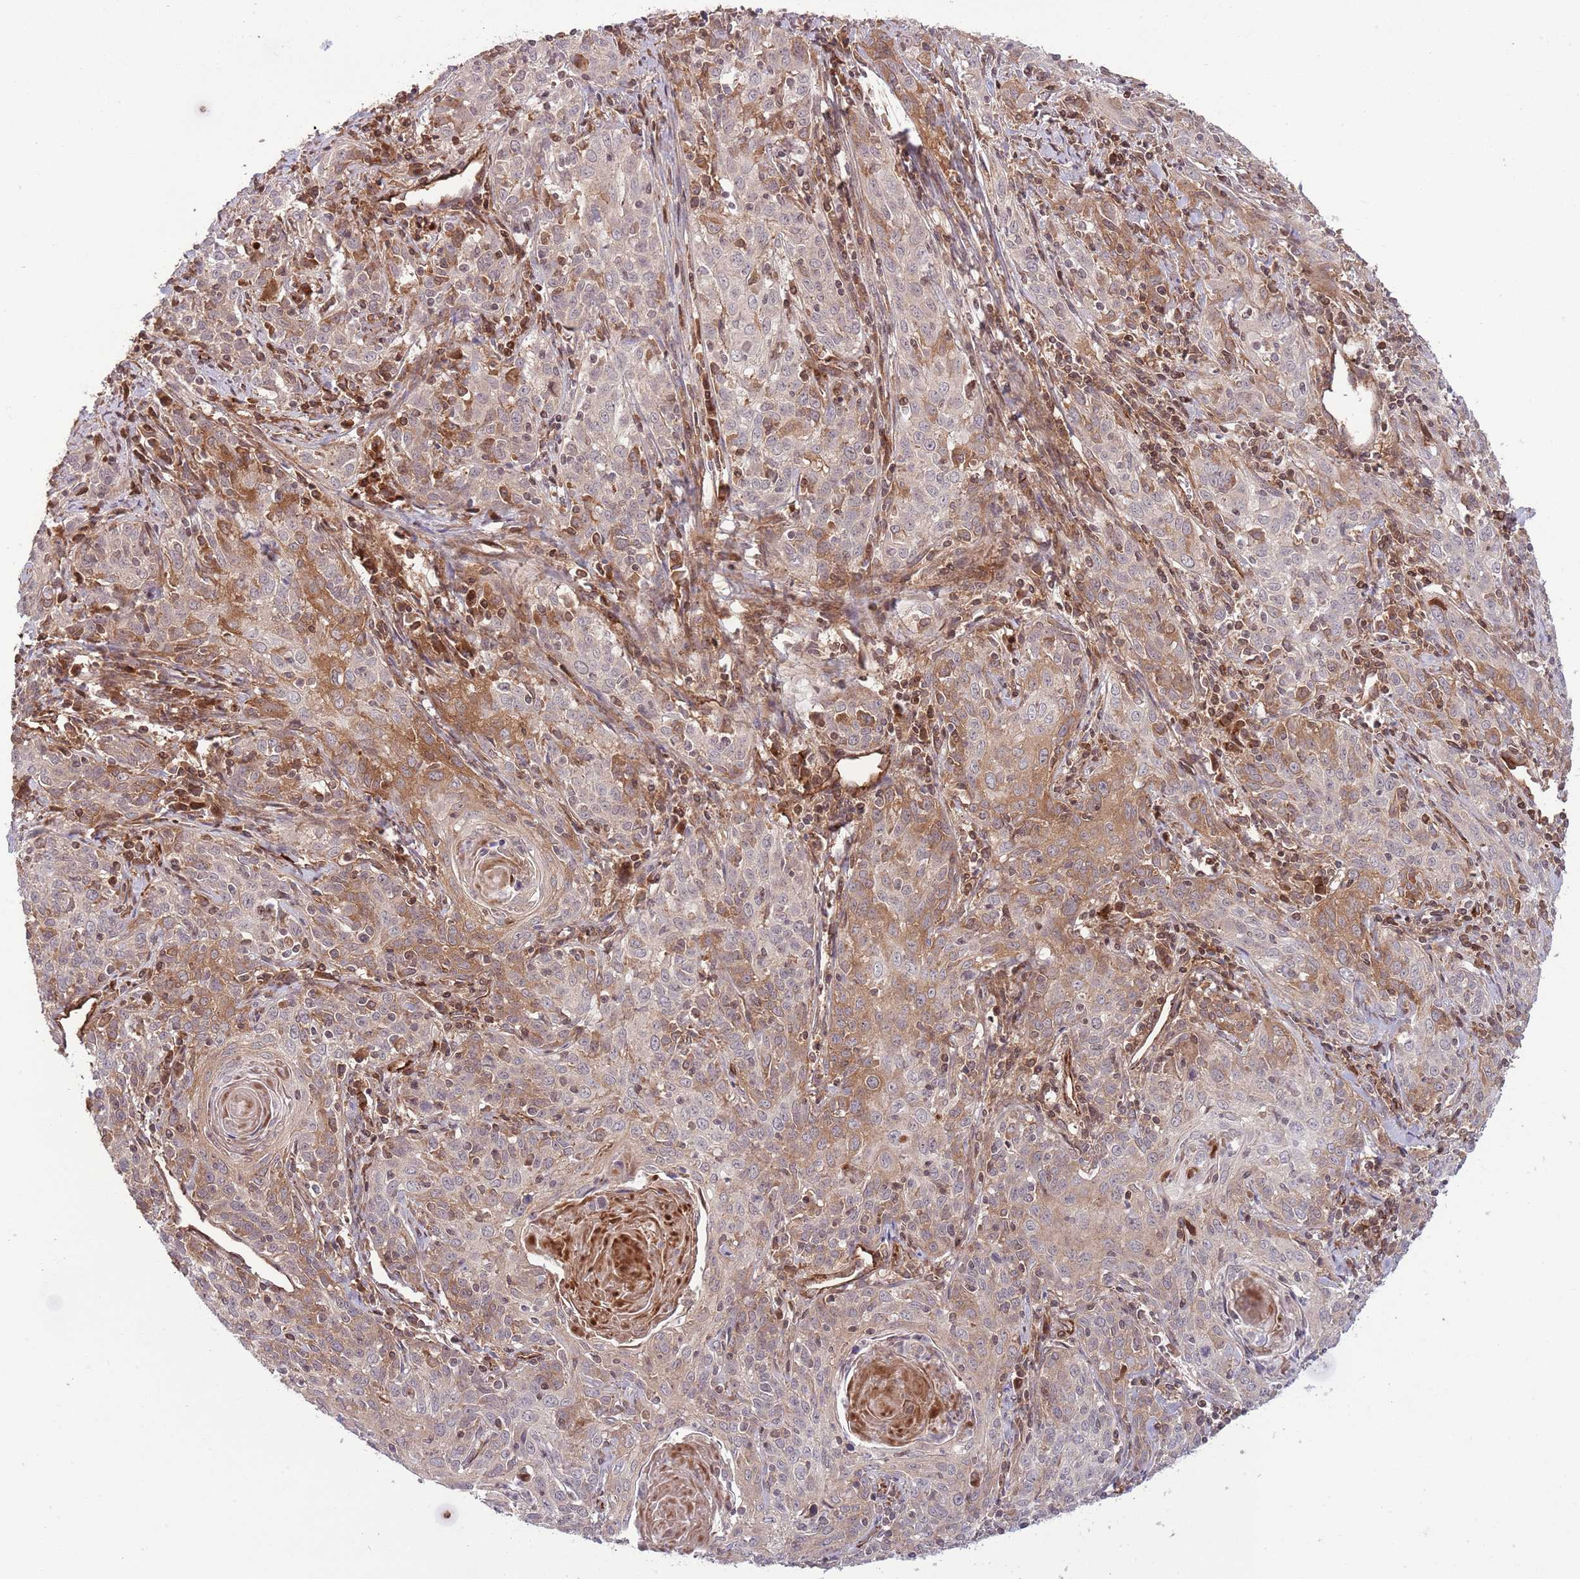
{"staining": {"intensity": "moderate", "quantity": "25%-75%", "location": "cytoplasmic/membranous"}, "tissue": "cervical cancer", "cell_type": "Tumor cells", "image_type": "cancer", "snomed": [{"axis": "morphology", "description": "Squamous cell carcinoma, NOS"}, {"axis": "topography", "description": "Cervix"}], "caption": "Immunohistochemistry (IHC) image of cervical squamous cell carcinoma stained for a protein (brown), which shows medium levels of moderate cytoplasmic/membranous positivity in approximately 25%-75% of tumor cells.", "gene": "DPP10", "patient": {"sex": "female", "age": 57}}